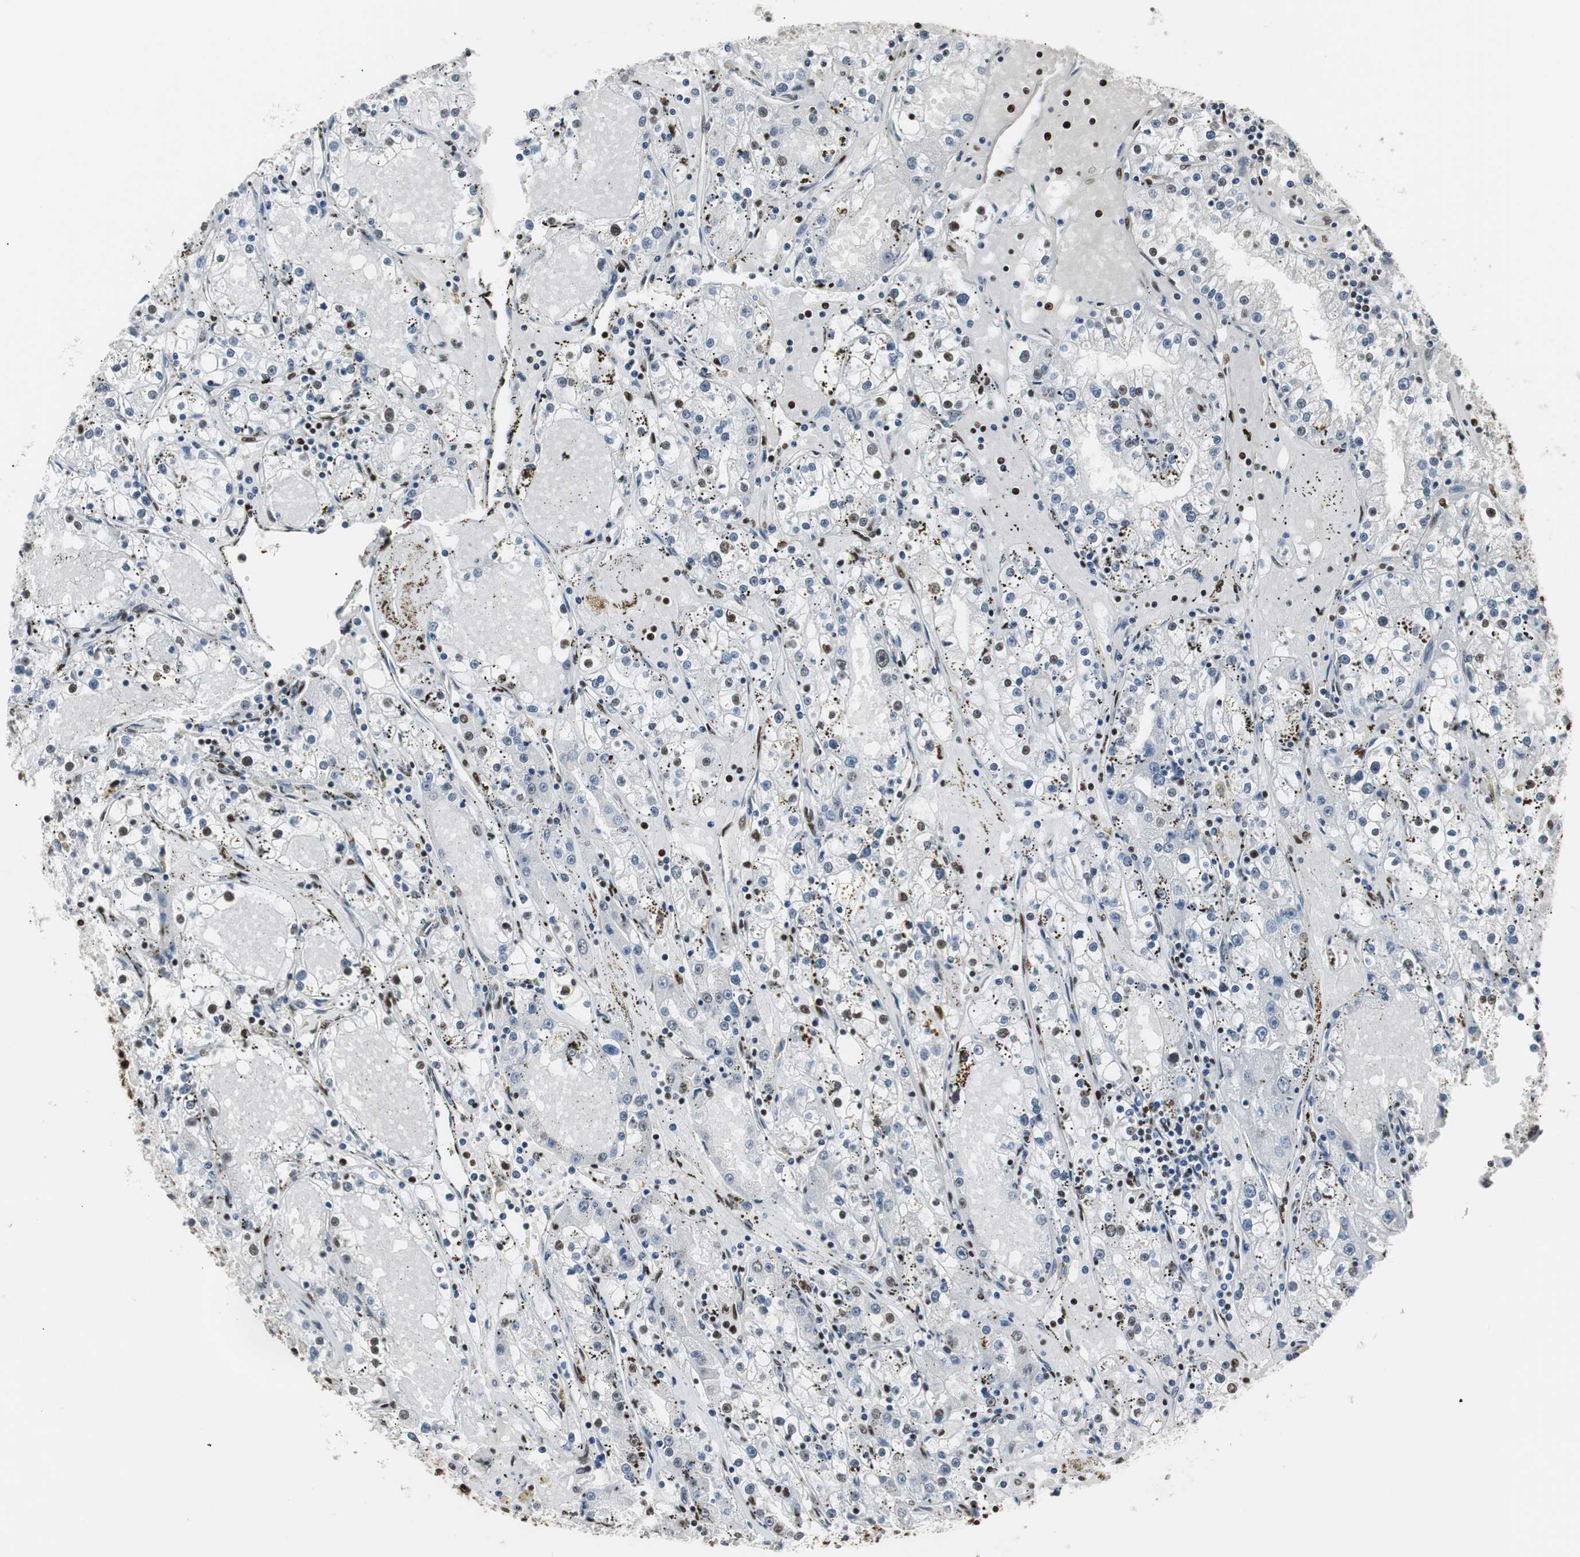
{"staining": {"intensity": "moderate", "quantity": "<25%", "location": "nuclear"}, "tissue": "renal cancer", "cell_type": "Tumor cells", "image_type": "cancer", "snomed": [{"axis": "morphology", "description": "Adenocarcinoma, NOS"}, {"axis": "topography", "description": "Kidney"}], "caption": "Human renal cancer stained for a protein (brown) shows moderate nuclear positive positivity in approximately <25% of tumor cells.", "gene": "MTA2", "patient": {"sex": "male", "age": 56}}